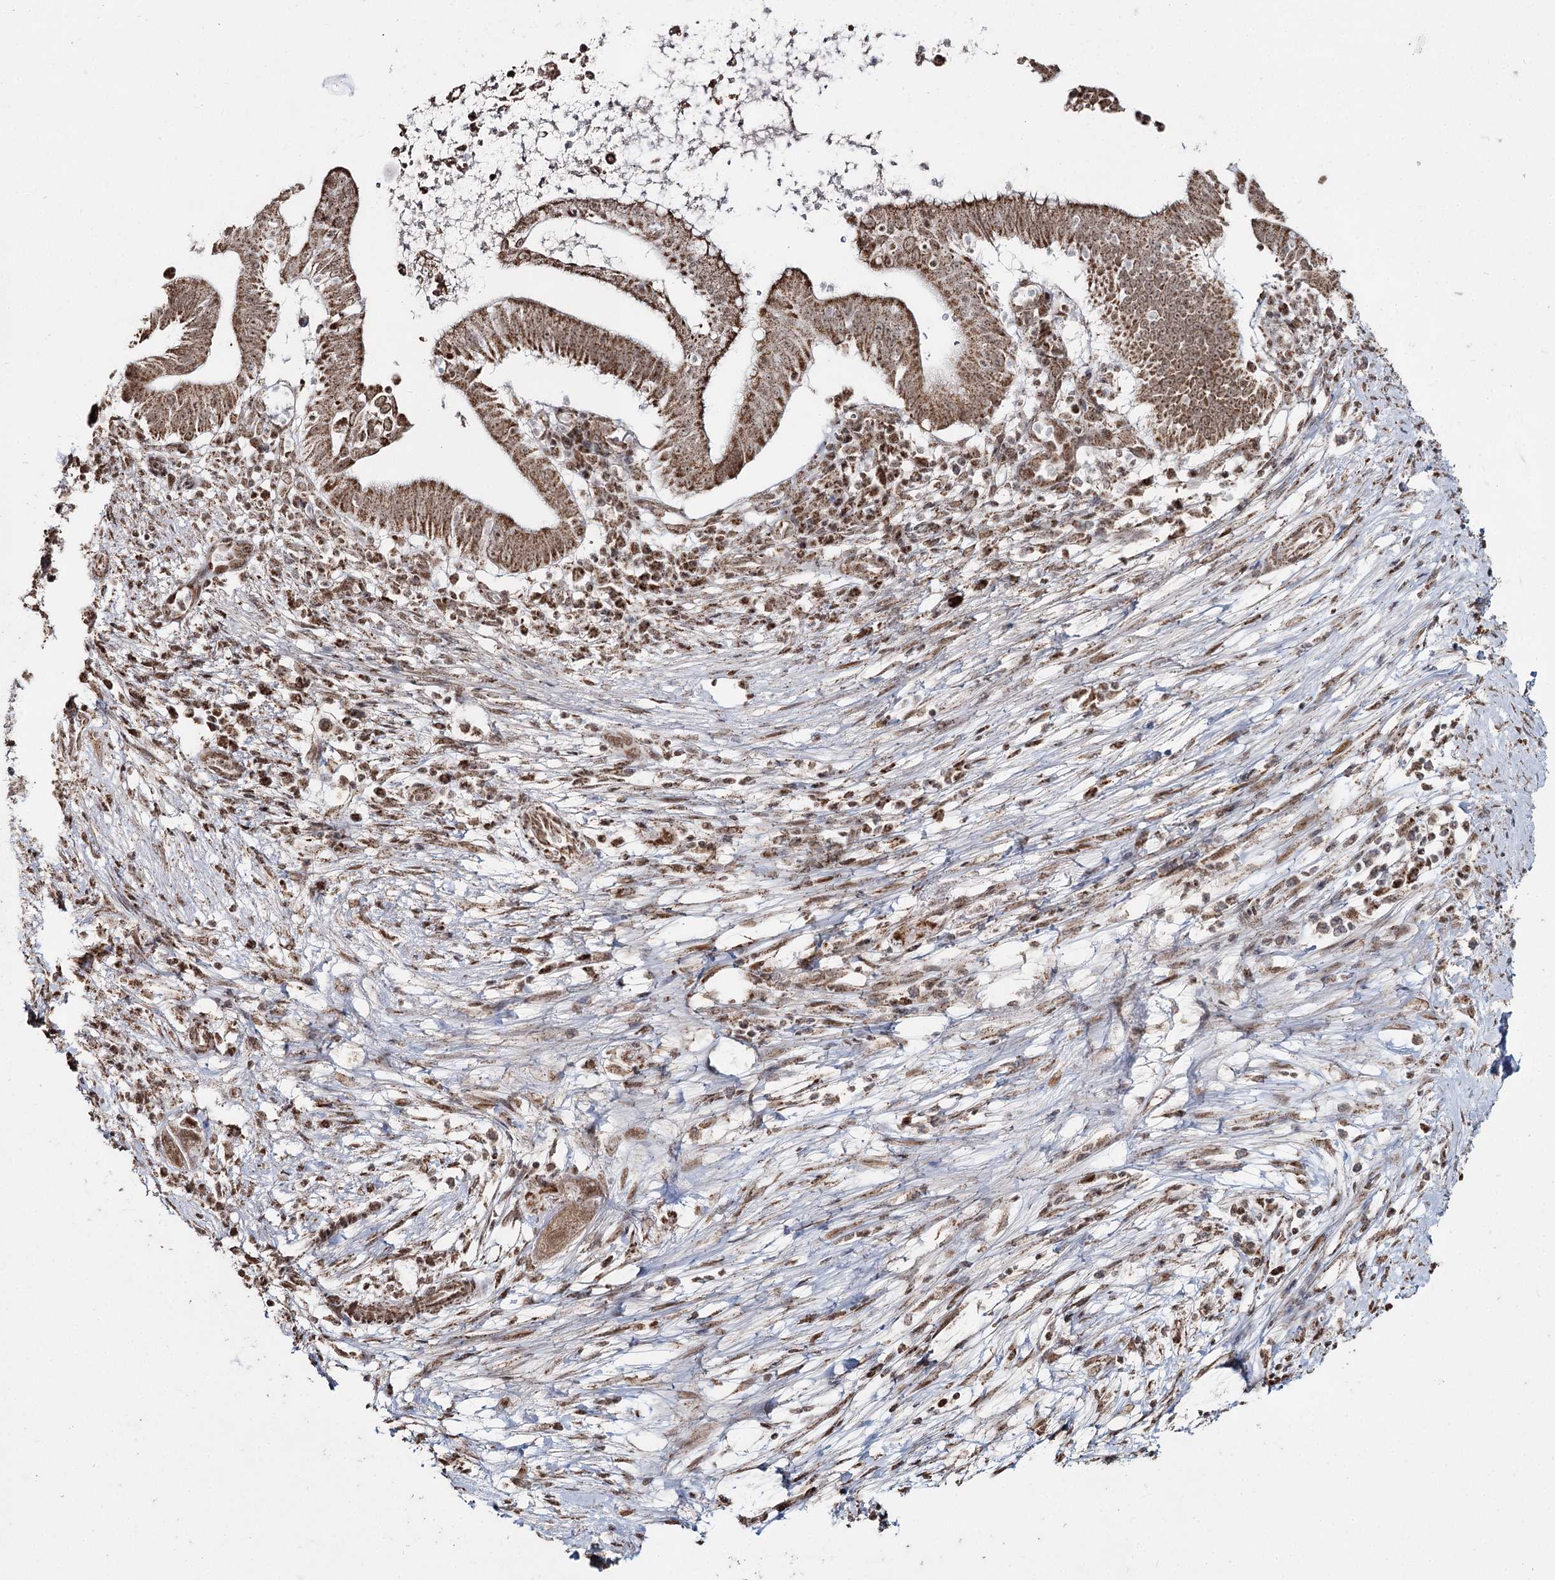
{"staining": {"intensity": "moderate", "quantity": ">75%", "location": "cytoplasmic/membranous,nuclear"}, "tissue": "pancreatic cancer", "cell_type": "Tumor cells", "image_type": "cancer", "snomed": [{"axis": "morphology", "description": "Adenocarcinoma, NOS"}, {"axis": "topography", "description": "Pancreas"}], "caption": "Moderate cytoplasmic/membranous and nuclear protein expression is seen in approximately >75% of tumor cells in pancreatic adenocarcinoma.", "gene": "PDHX", "patient": {"sex": "male", "age": 68}}